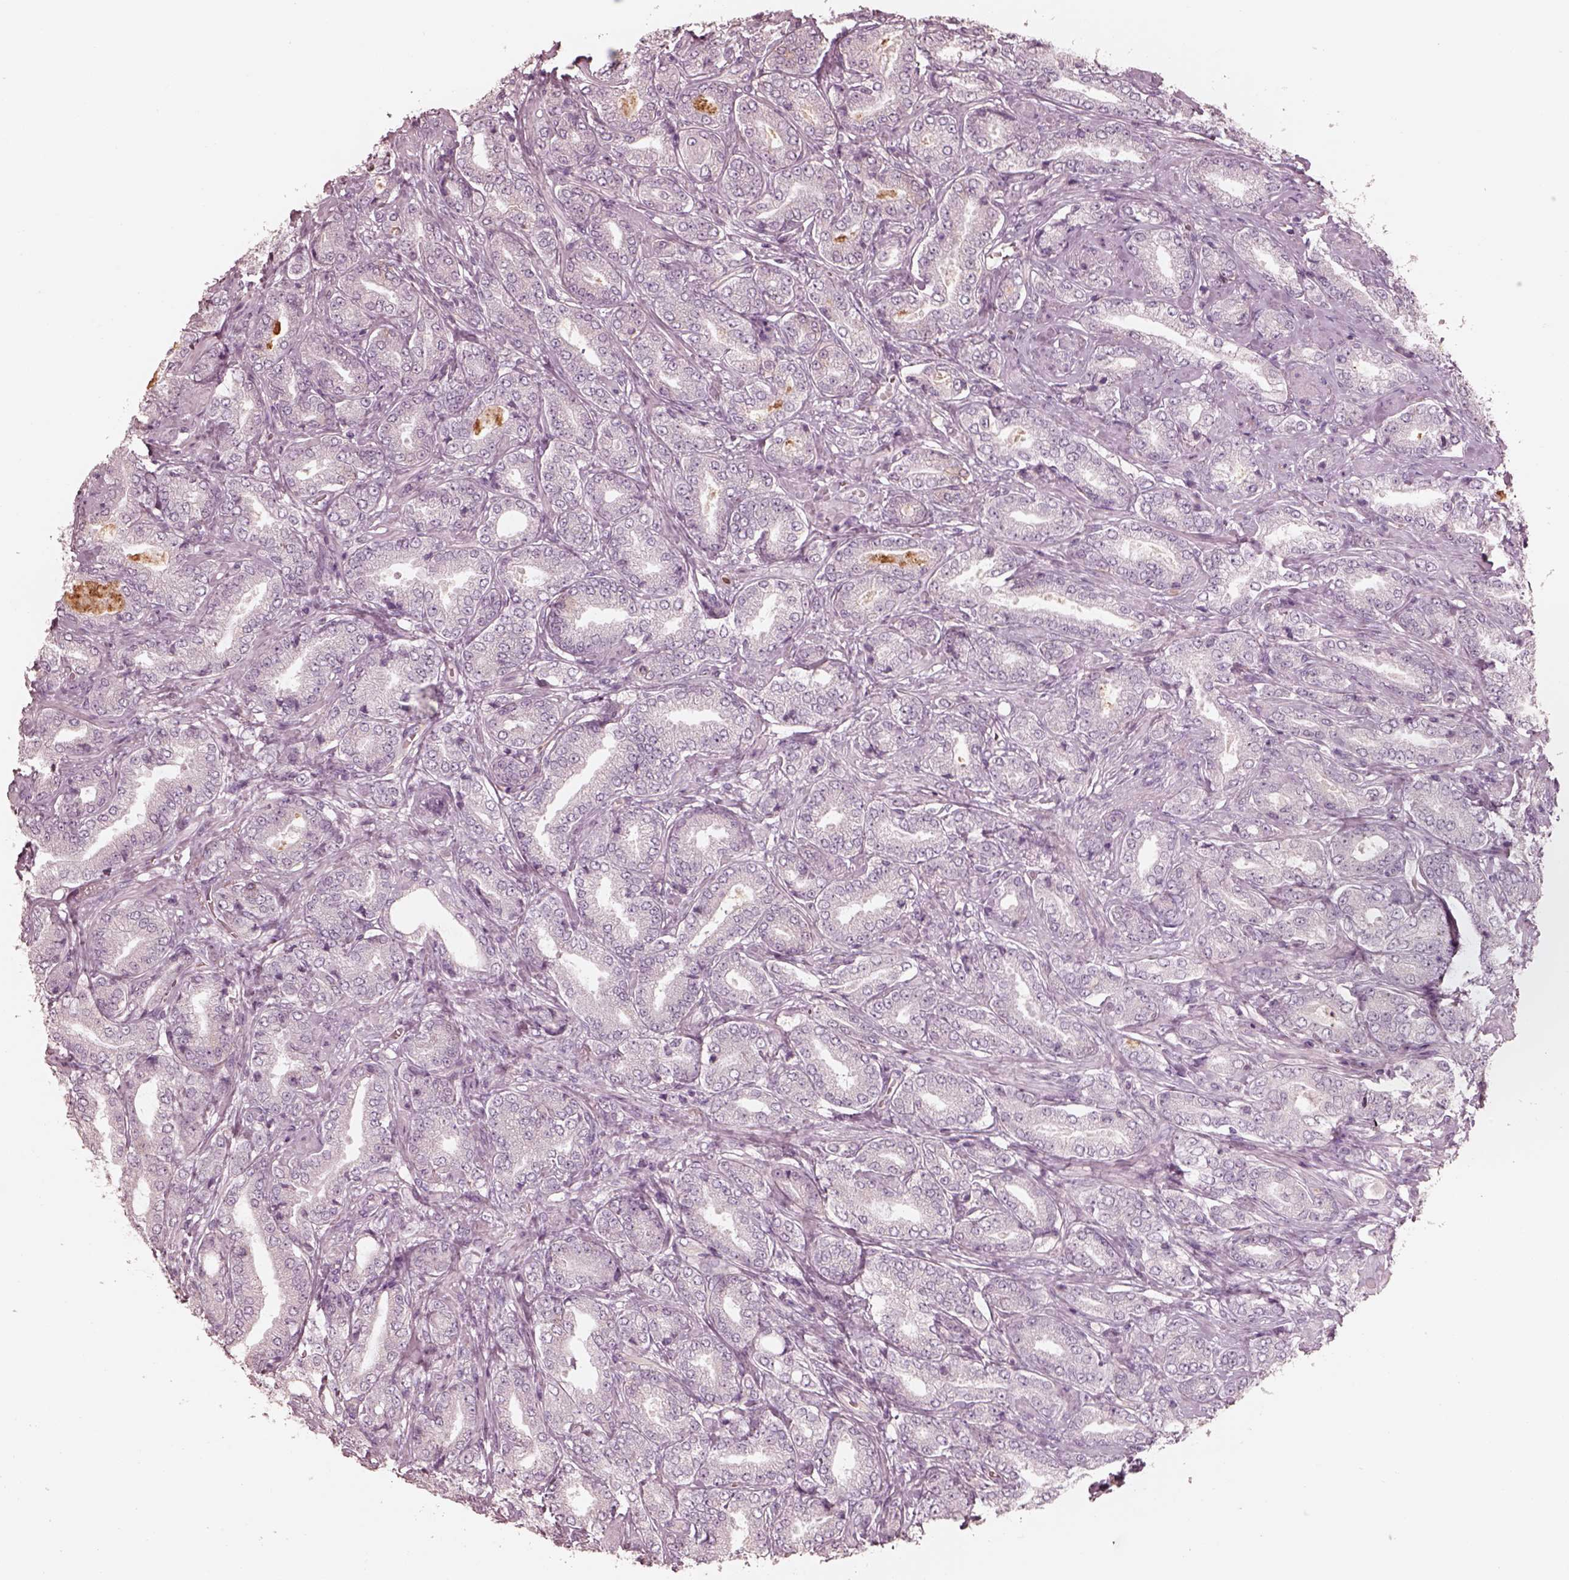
{"staining": {"intensity": "negative", "quantity": "none", "location": "none"}, "tissue": "prostate cancer", "cell_type": "Tumor cells", "image_type": "cancer", "snomed": [{"axis": "morphology", "description": "Adenocarcinoma, NOS"}, {"axis": "topography", "description": "Prostate"}], "caption": "Adenocarcinoma (prostate) was stained to show a protein in brown. There is no significant staining in tumor cells.", "gene": "GPRIN1", "patient": {"sex": "male", "age": 64}}